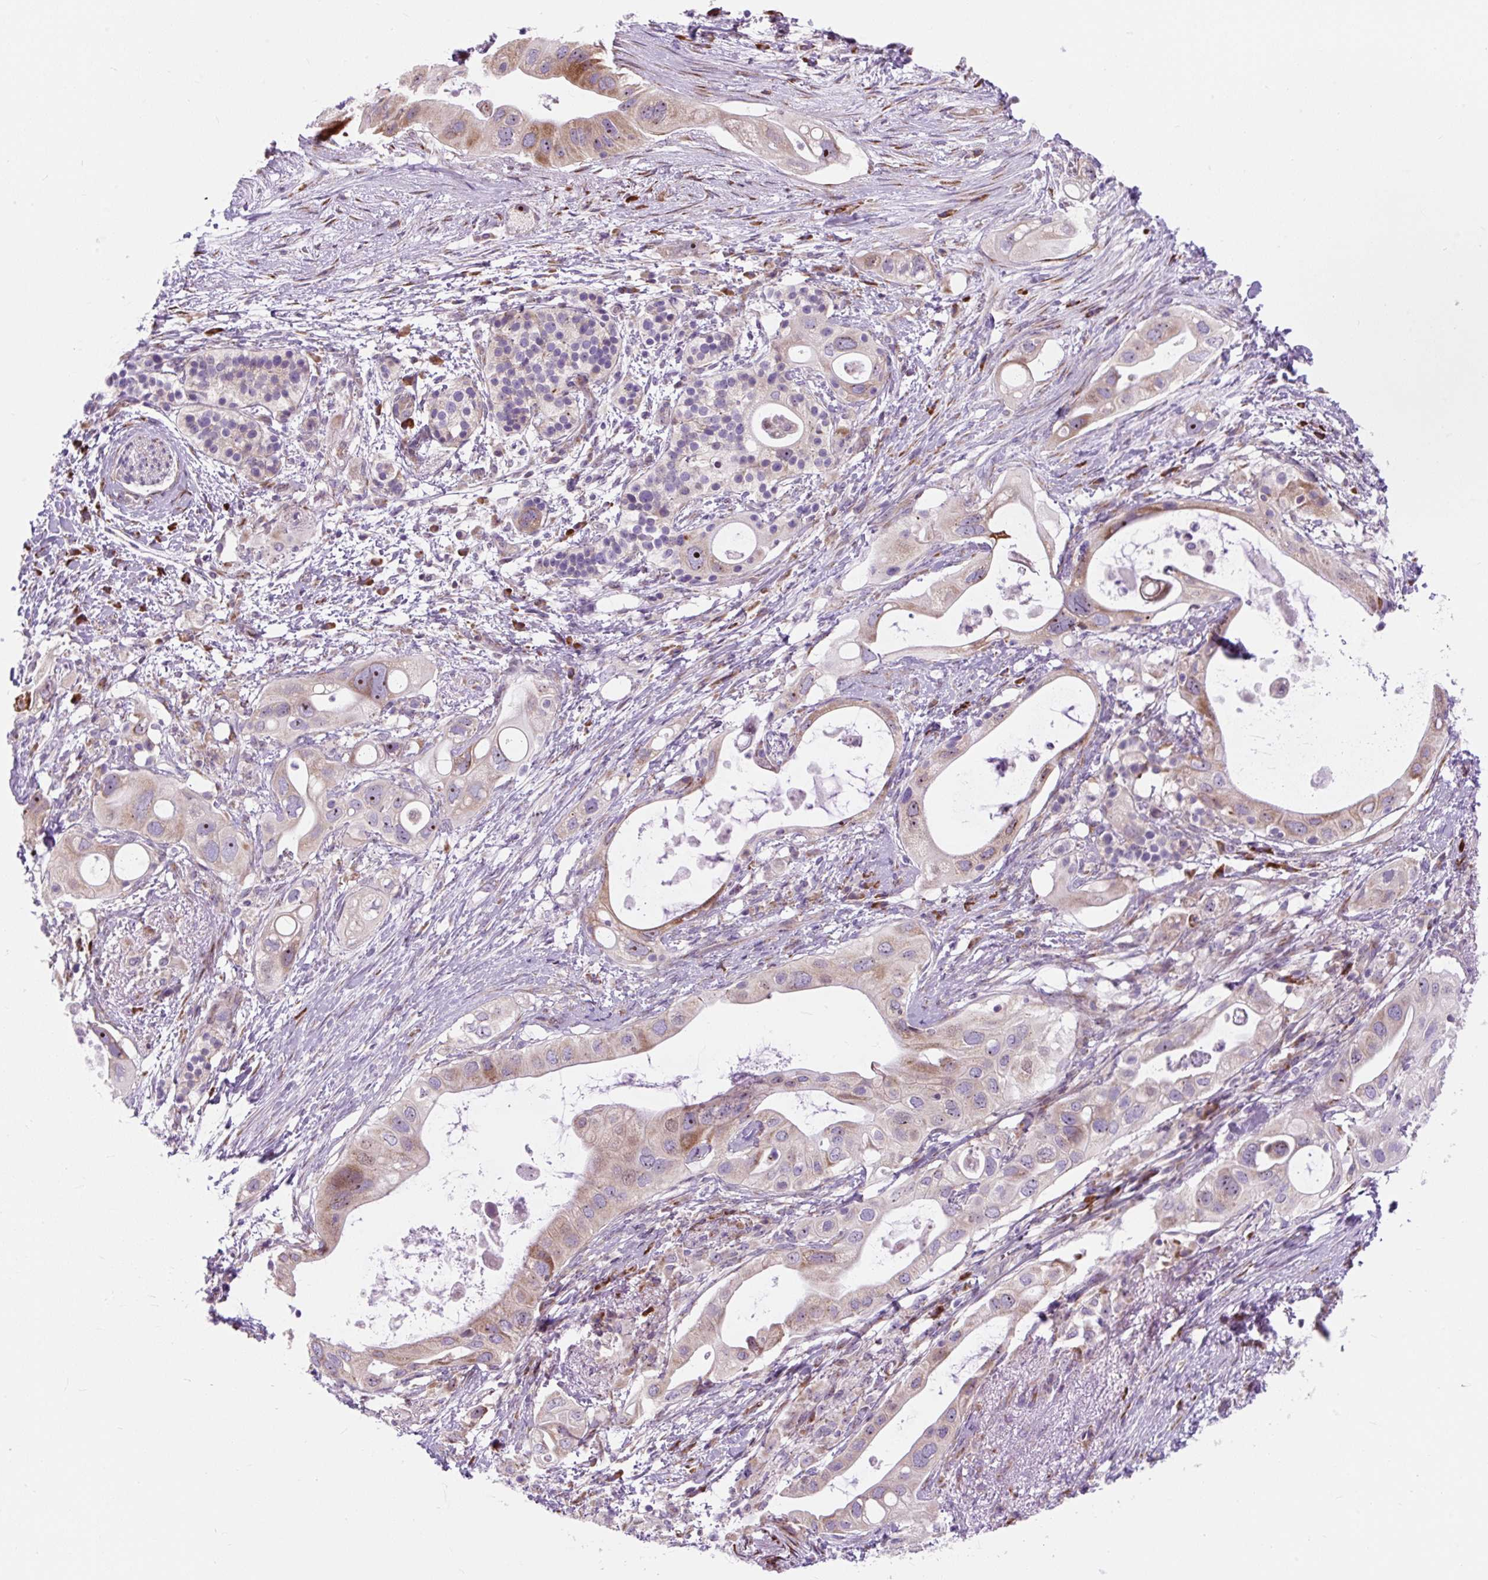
{"staining": {"intensity": "moderate", "quantity": "25%-75%", "location": "cytoplasmic/membranous,nuclear"}, "tissue": "pancreatic cancer", "cell_type": "Tumor cells", "image_type": "cancer", "snomed": [{"axis": "morphology", "description": "Adenocarcinoma, NOS"}, {"axis": "topography", "description": "Pancreas"}], "caption": "Immunohistochemical staining of human pancreatic adenocarcinoma reveals moderate cytoplasmic/membranous and nuclear protein staining in approximately 25%-75% of tumor cells. Using DAB (3,3'-diaminobenzidine) (brown) and hematoxylin (blue) stains, captured at high magnification using brightfield microscopy.", "gene": "CISD3", "patient": {"sex": "female", "age": 72}}